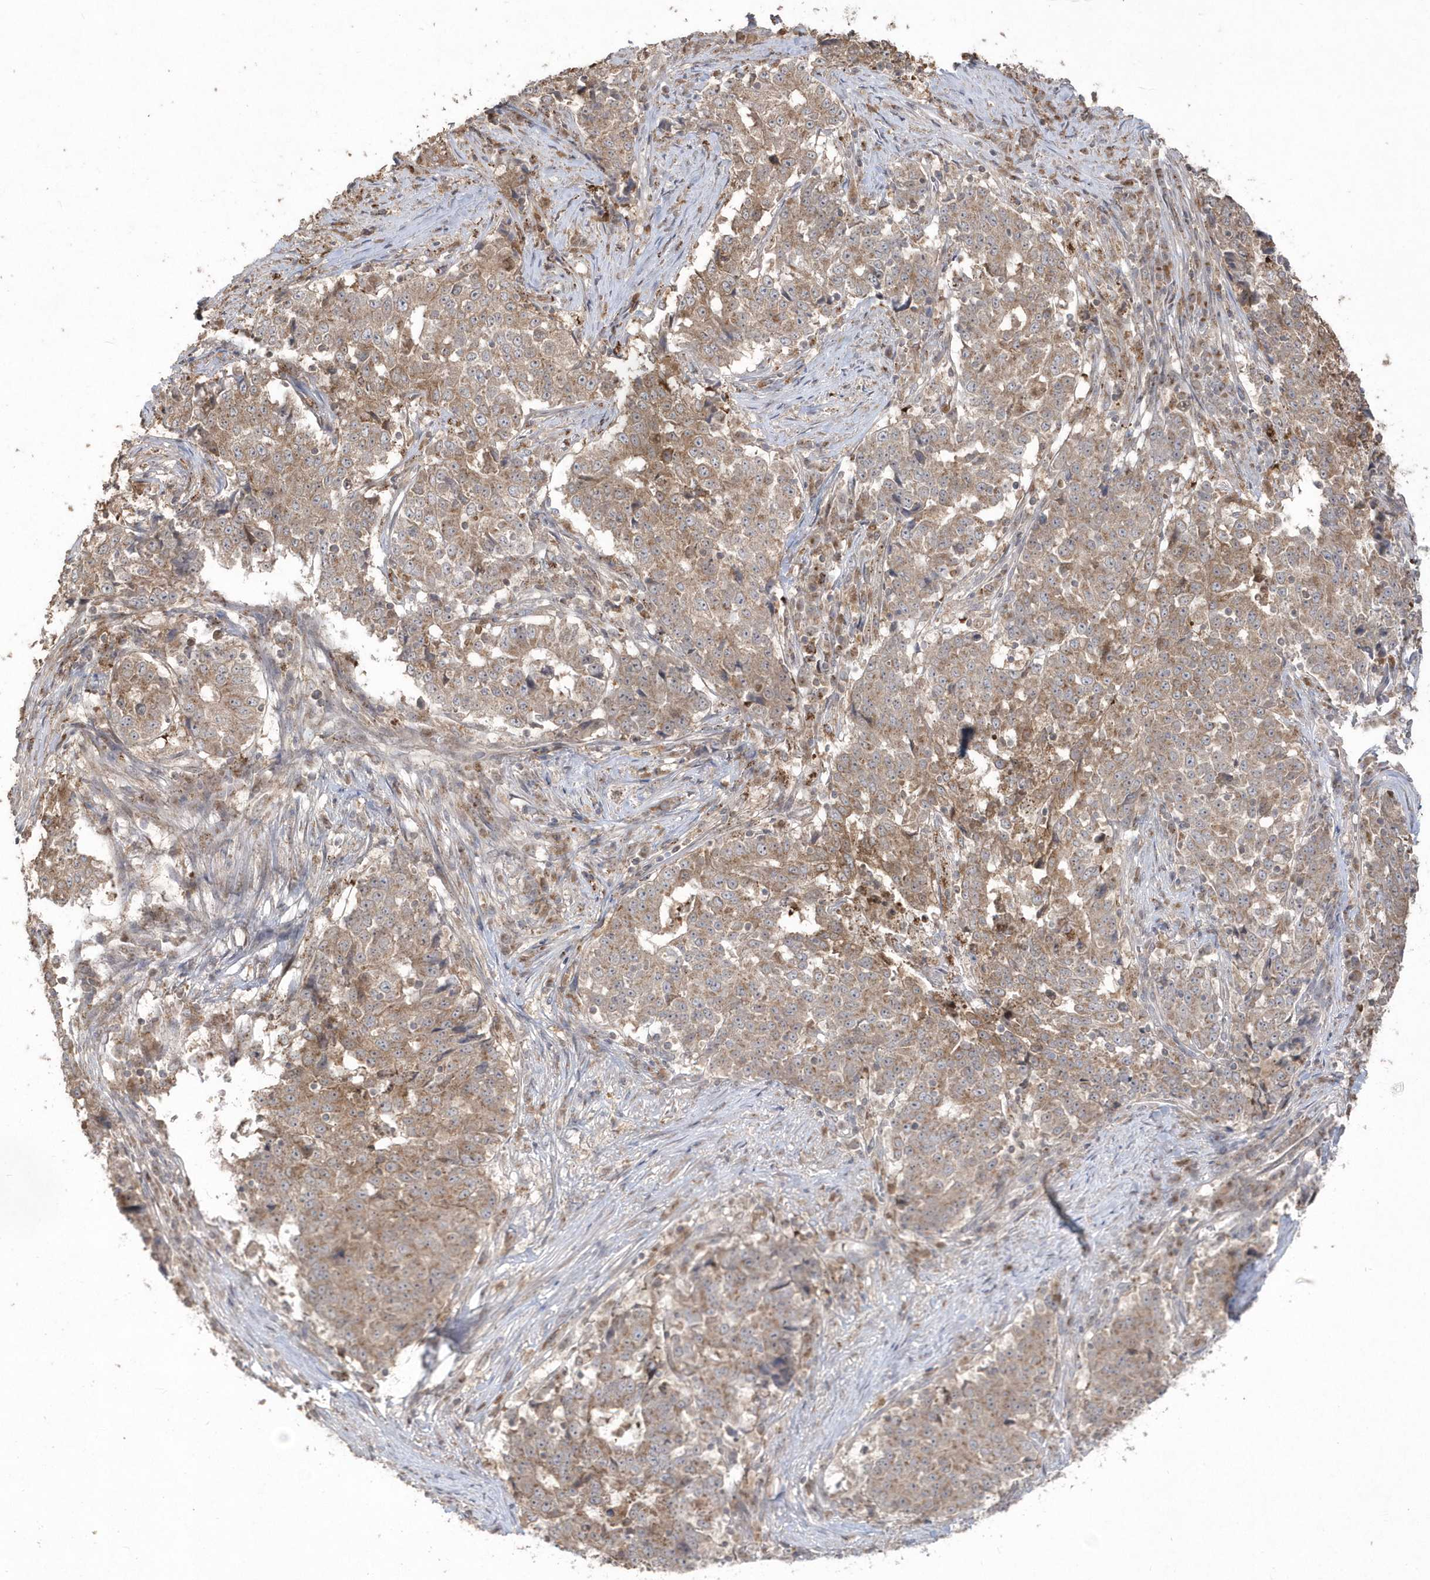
{"staining": {"intensity": "moderate", "quantity": ">75%", "location": "cytoplasmic/membranous"}, "tissue": "stomach cancer", "cell_type": "Tumor cells", "image_type": "cancer", "snomed": [{"axis": "morphology", "description": "Adenocarcinoma, NOS"}, {"axis": "topography", "description": "Stomach"}], "caption": "An IHC photomicrograph of neoplastic tissue is shown. Protein staining in brown highlights moderate cytoplasmic/membranous positivity in adenocarcinoma (stomach) within tumor cells.", "gene": "GEMIN6", "patient": {"sex": "male", "age": 59}}